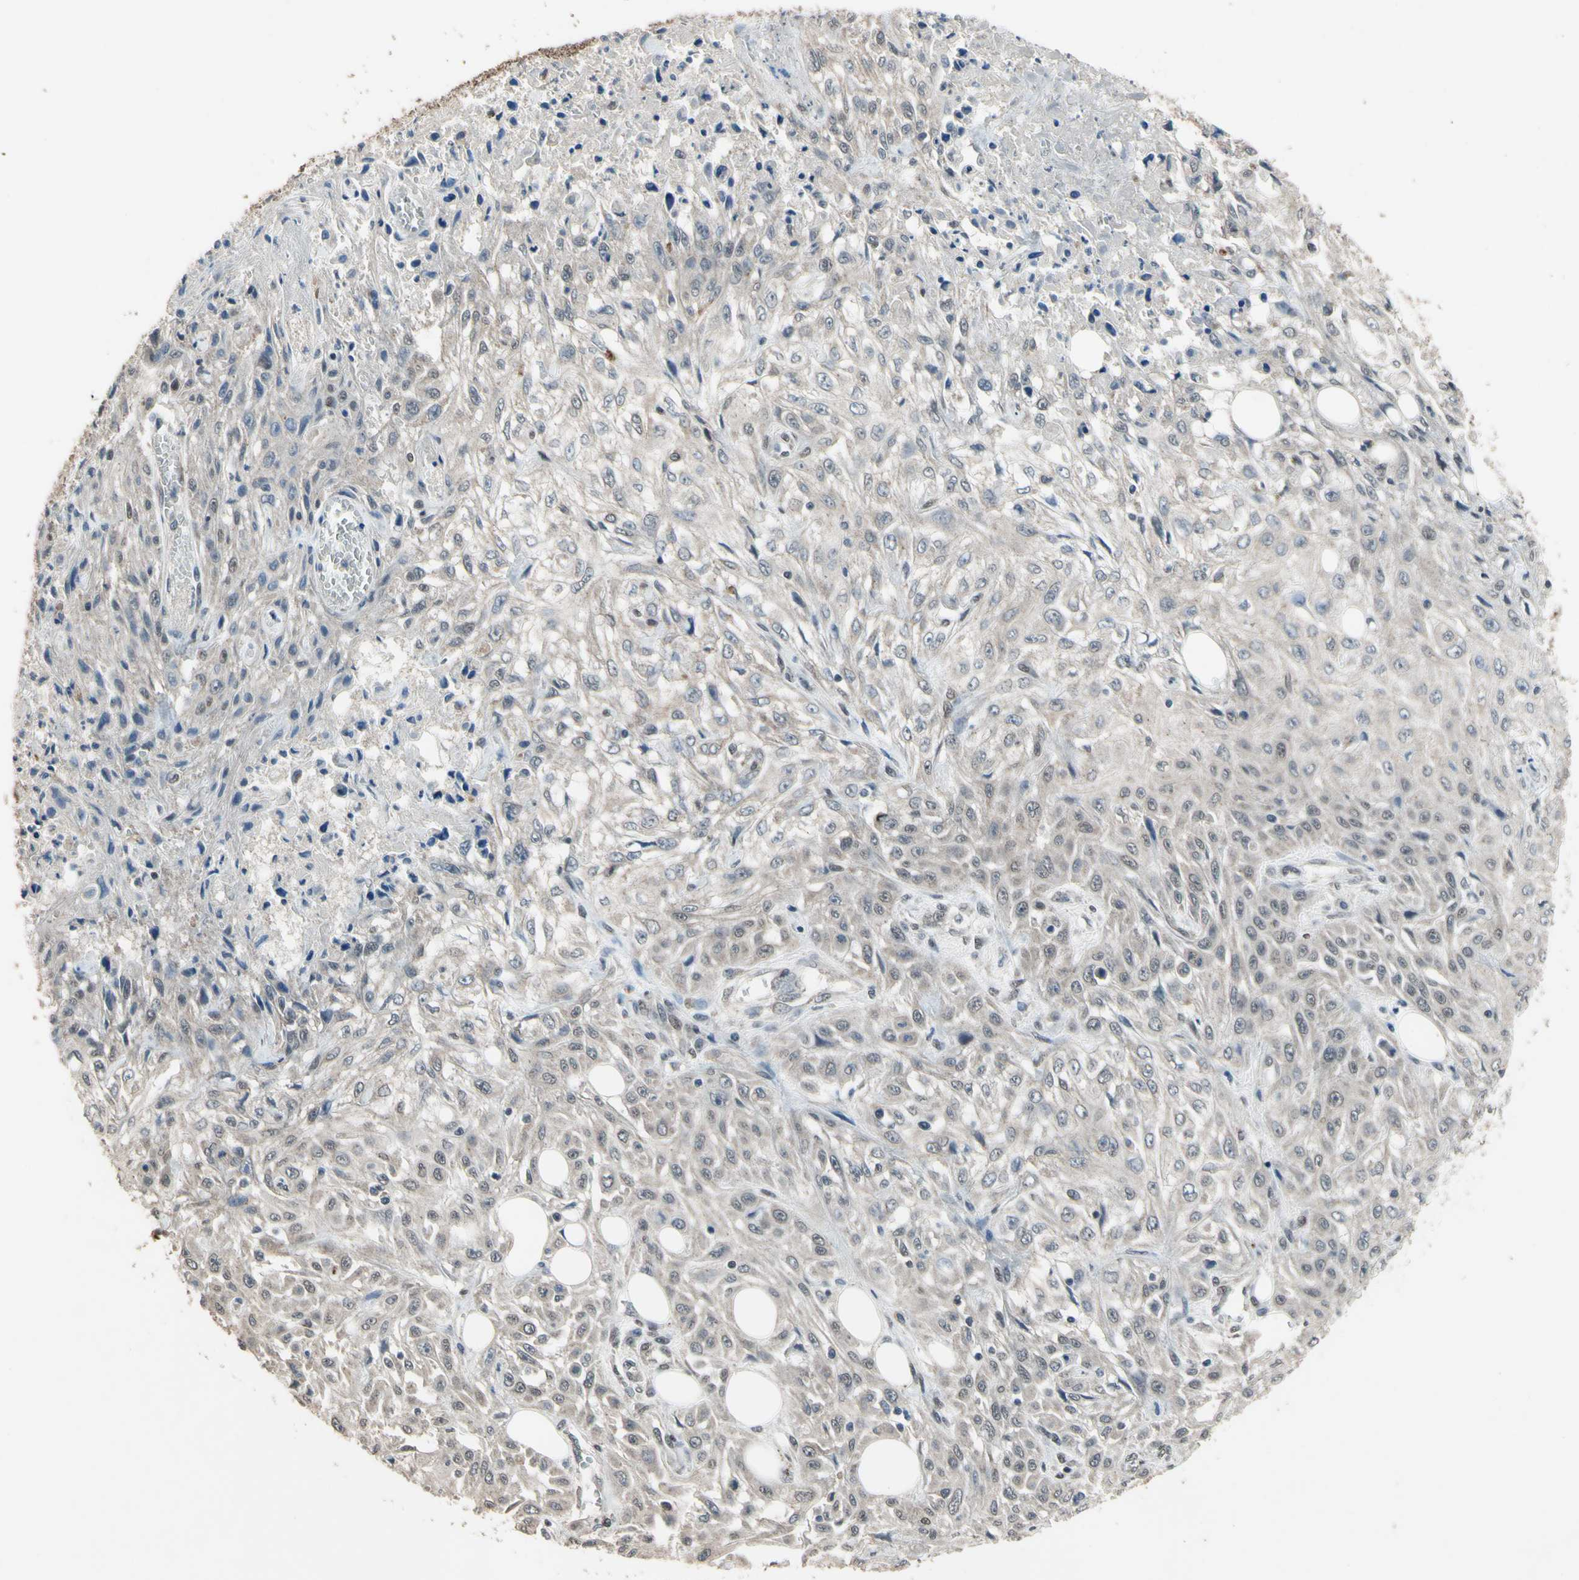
{"staining": {"intensity": "weak", "quantity": "<25%", "location": "cytoplasmic/membranous,nuclear"}, "tissue": "skin cancer", "cell_type": "Tumor cells", "image_type": "cancer", "snomed": [{"axis": "morphology", "description": "Squamous cell carcinoma, NOS"}, {"axis": "morphology", "description": "Squamous cell carcinoma, metastatic, NOS"}, {"axis": "topography", "description": "Skin"}, {"axis": "topography", "description": "Lymph node"}], "caption": "The image shows no significant positivity in tumor cells of skin metastatic squamous cell carcinoma.", "gene": "ZNF174", "patient": {"sex": "male", "age": 75}}